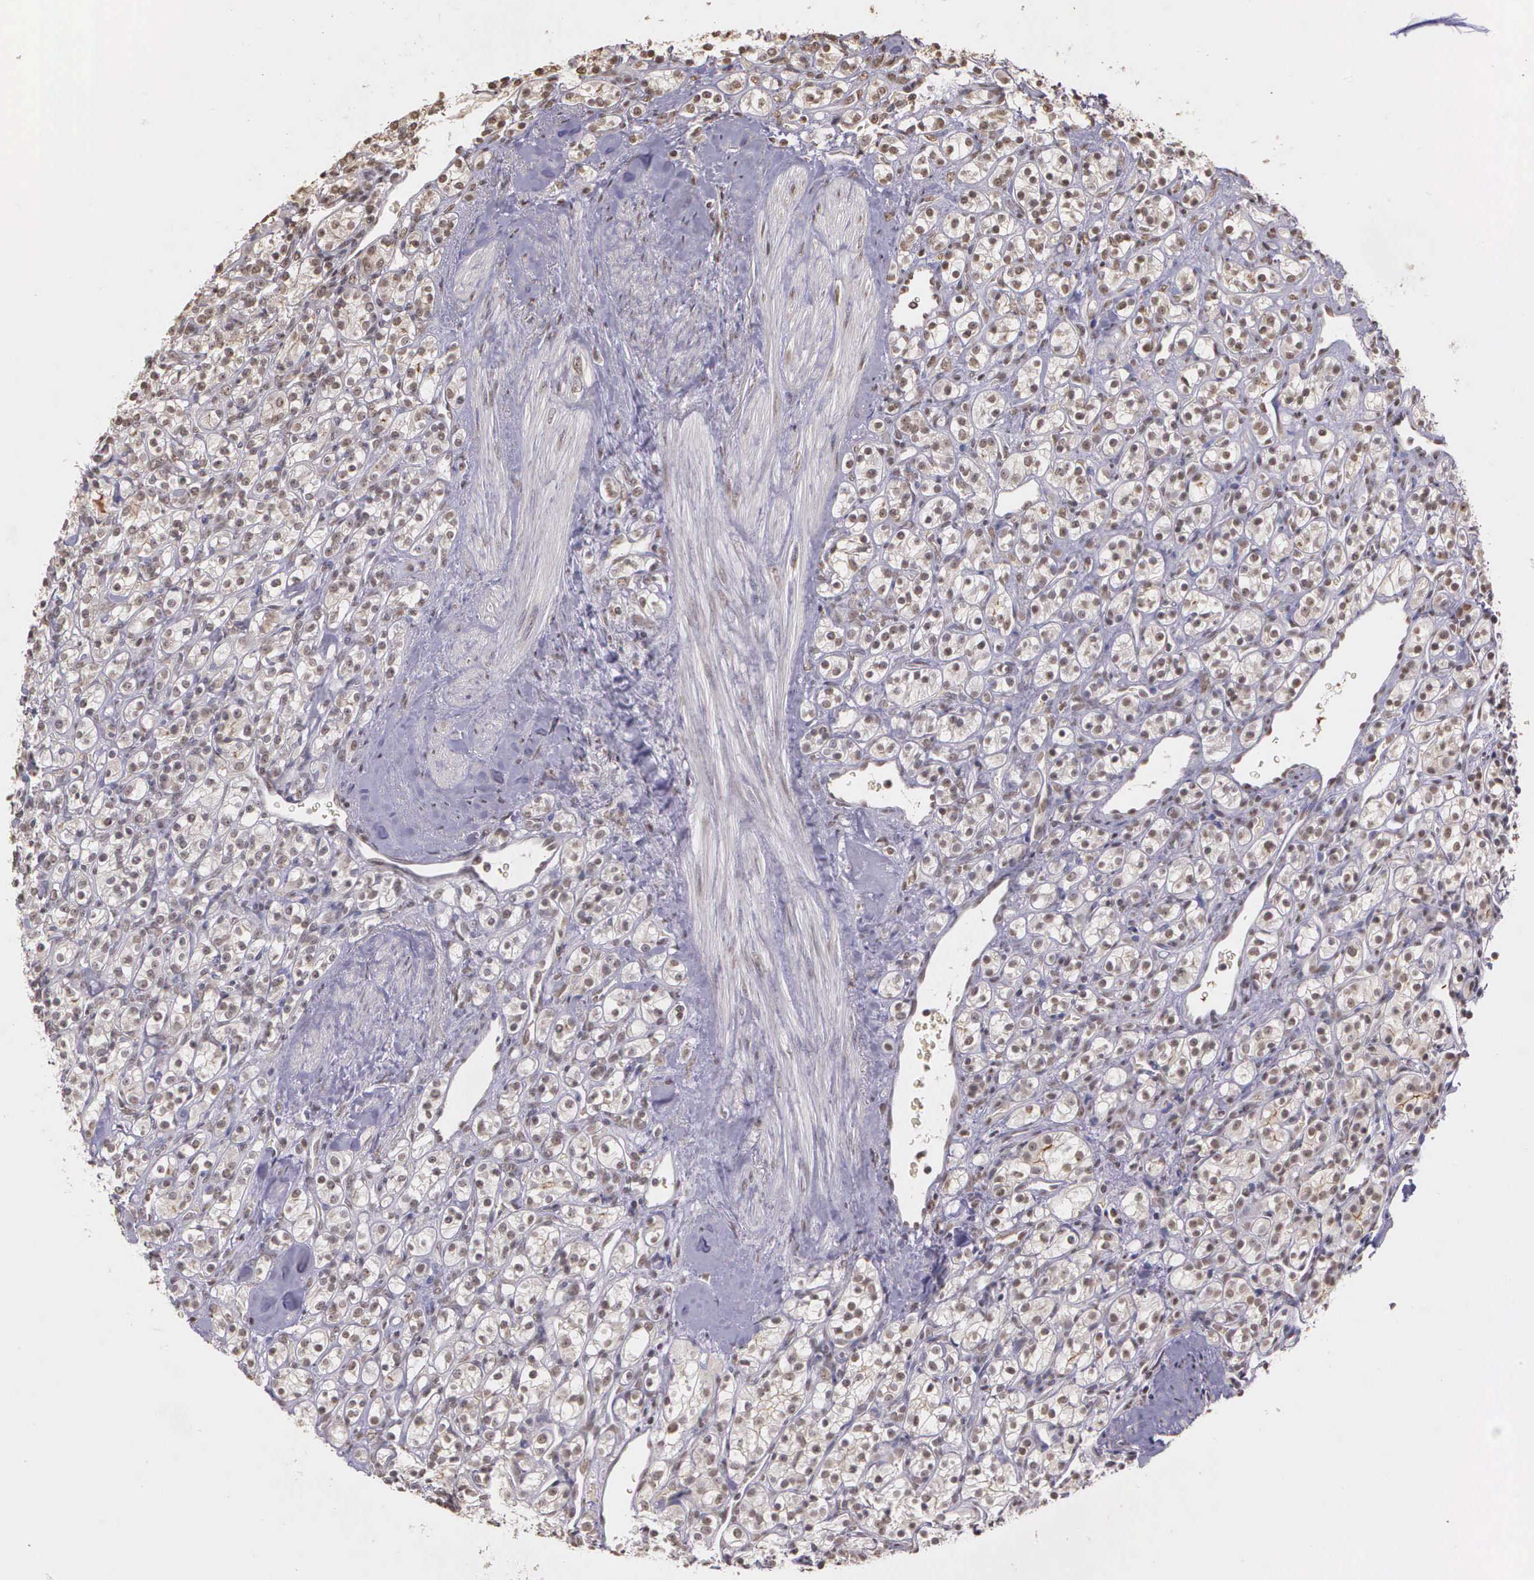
{"staining": {"intensity": "negative", "quantity": "none", "location": "none"}, "tissue": "renal cancer", "cell_type": "Tumor cells", "image_type": "cancer", "snomed": [{"axis": "morphology", "description": "Adenocarcinoma, NOS"}, {"axis": "topography", "description": "Kidney"}], "caption": "Tumor cells are negative for brown protein staining in renal cancer.", "gene": "ARMCX5", "patient": {"sex": "male", "age": 77}}